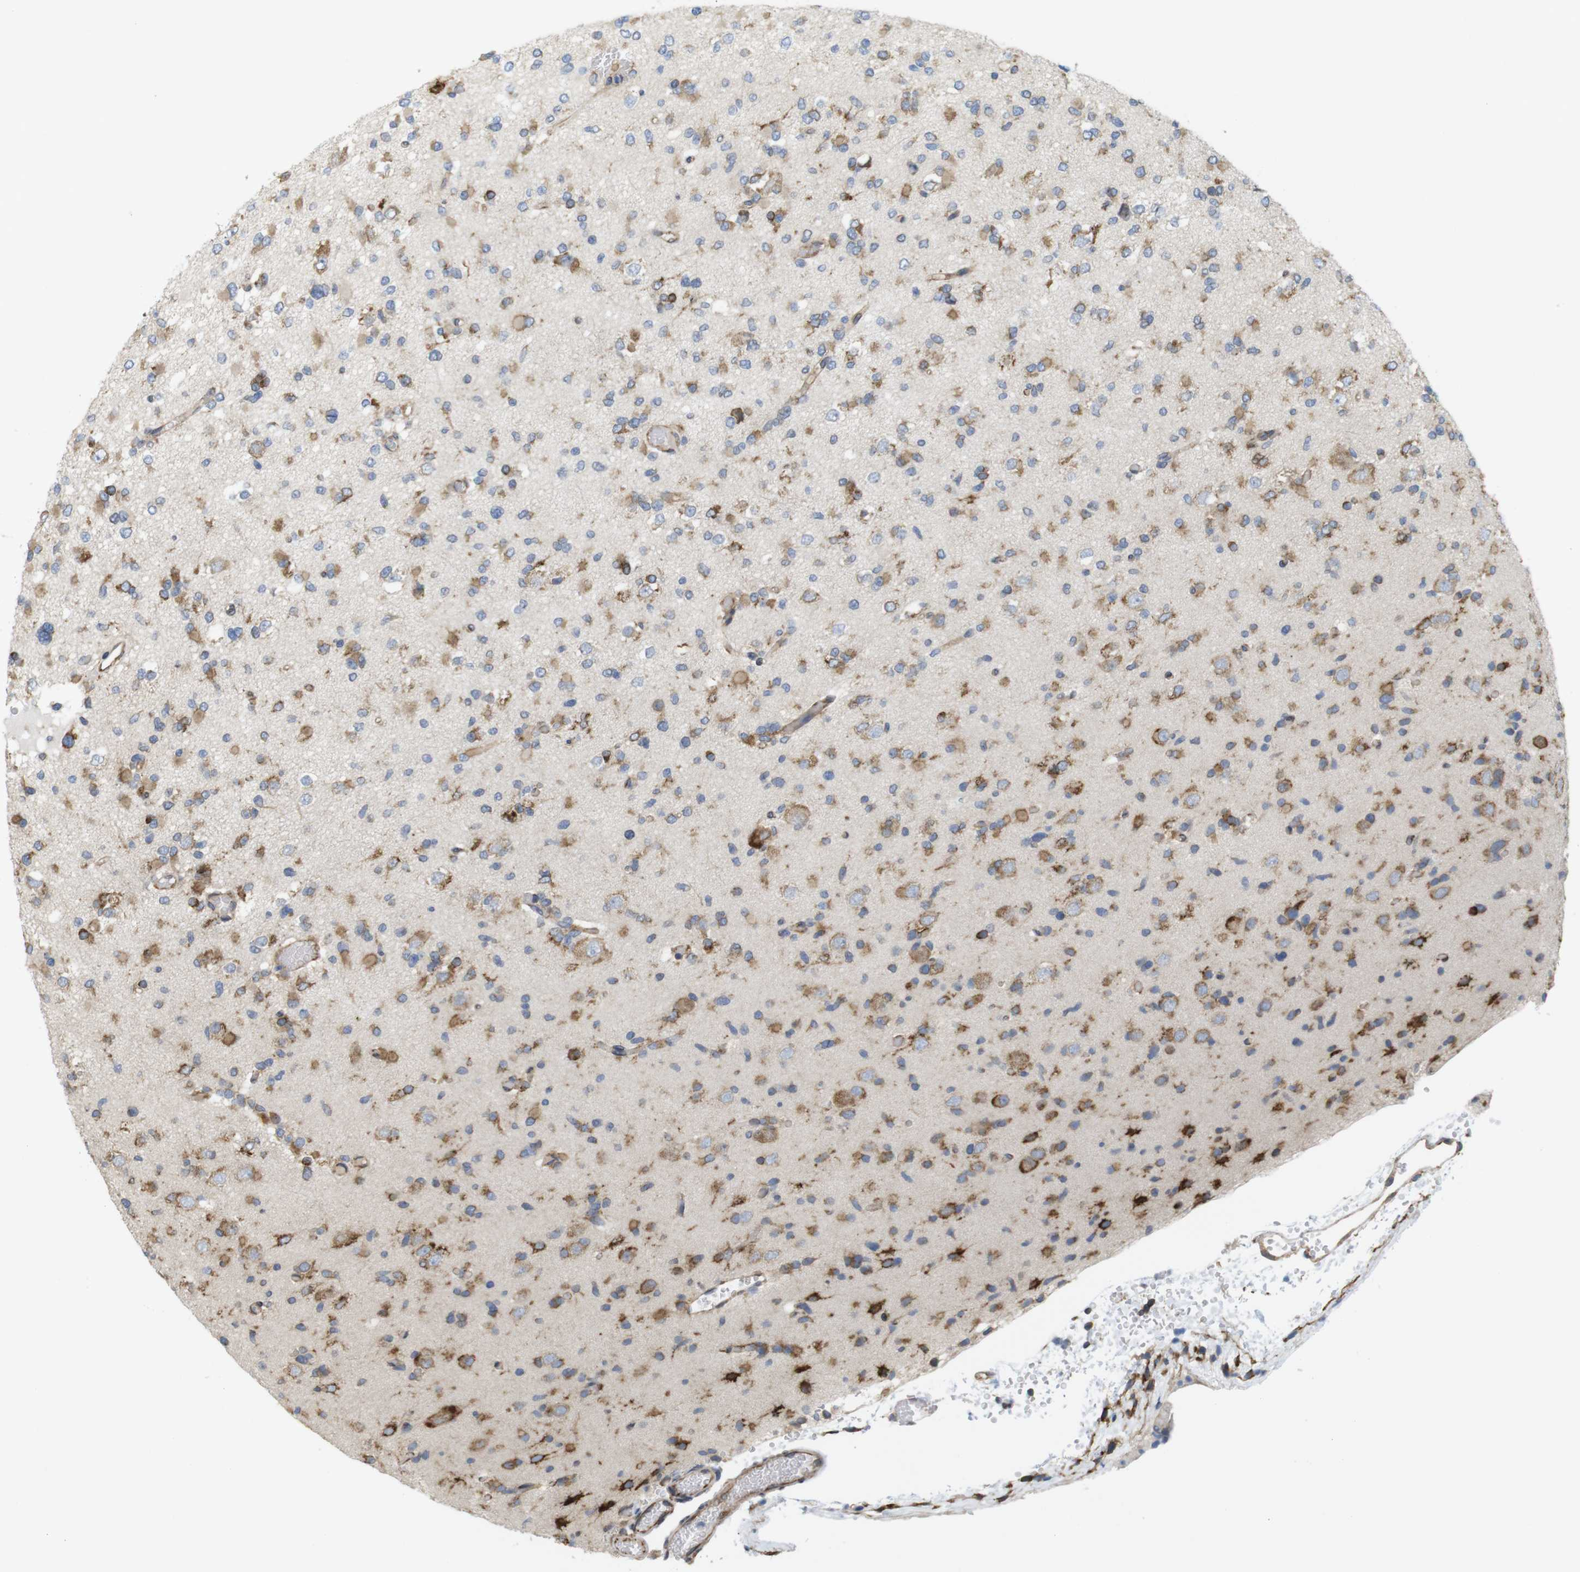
{"staining": {"intensity": "moderate", "quantity": "25%-75%", "location": "cytoplasmic/membranous"}, "tissue": "glioma", "cell_type": "Tumor cells", "image_type": "cancer", "snomed": [{"axis": "morphology", "description": "Glioma, malignant, Low grade"}, {"axis": "topography", "description": "Brain"}], "caption": "Immunohistochemistry (IHC) (DAB (3,3'-diaminobenzidine)) staining of human glioma displays moderate cytoplasmic/membranous protein expression in about 25%-75% of tumor cells.", "gene": "PCNX2", "patient": {"sex": "female", "age": 22}}